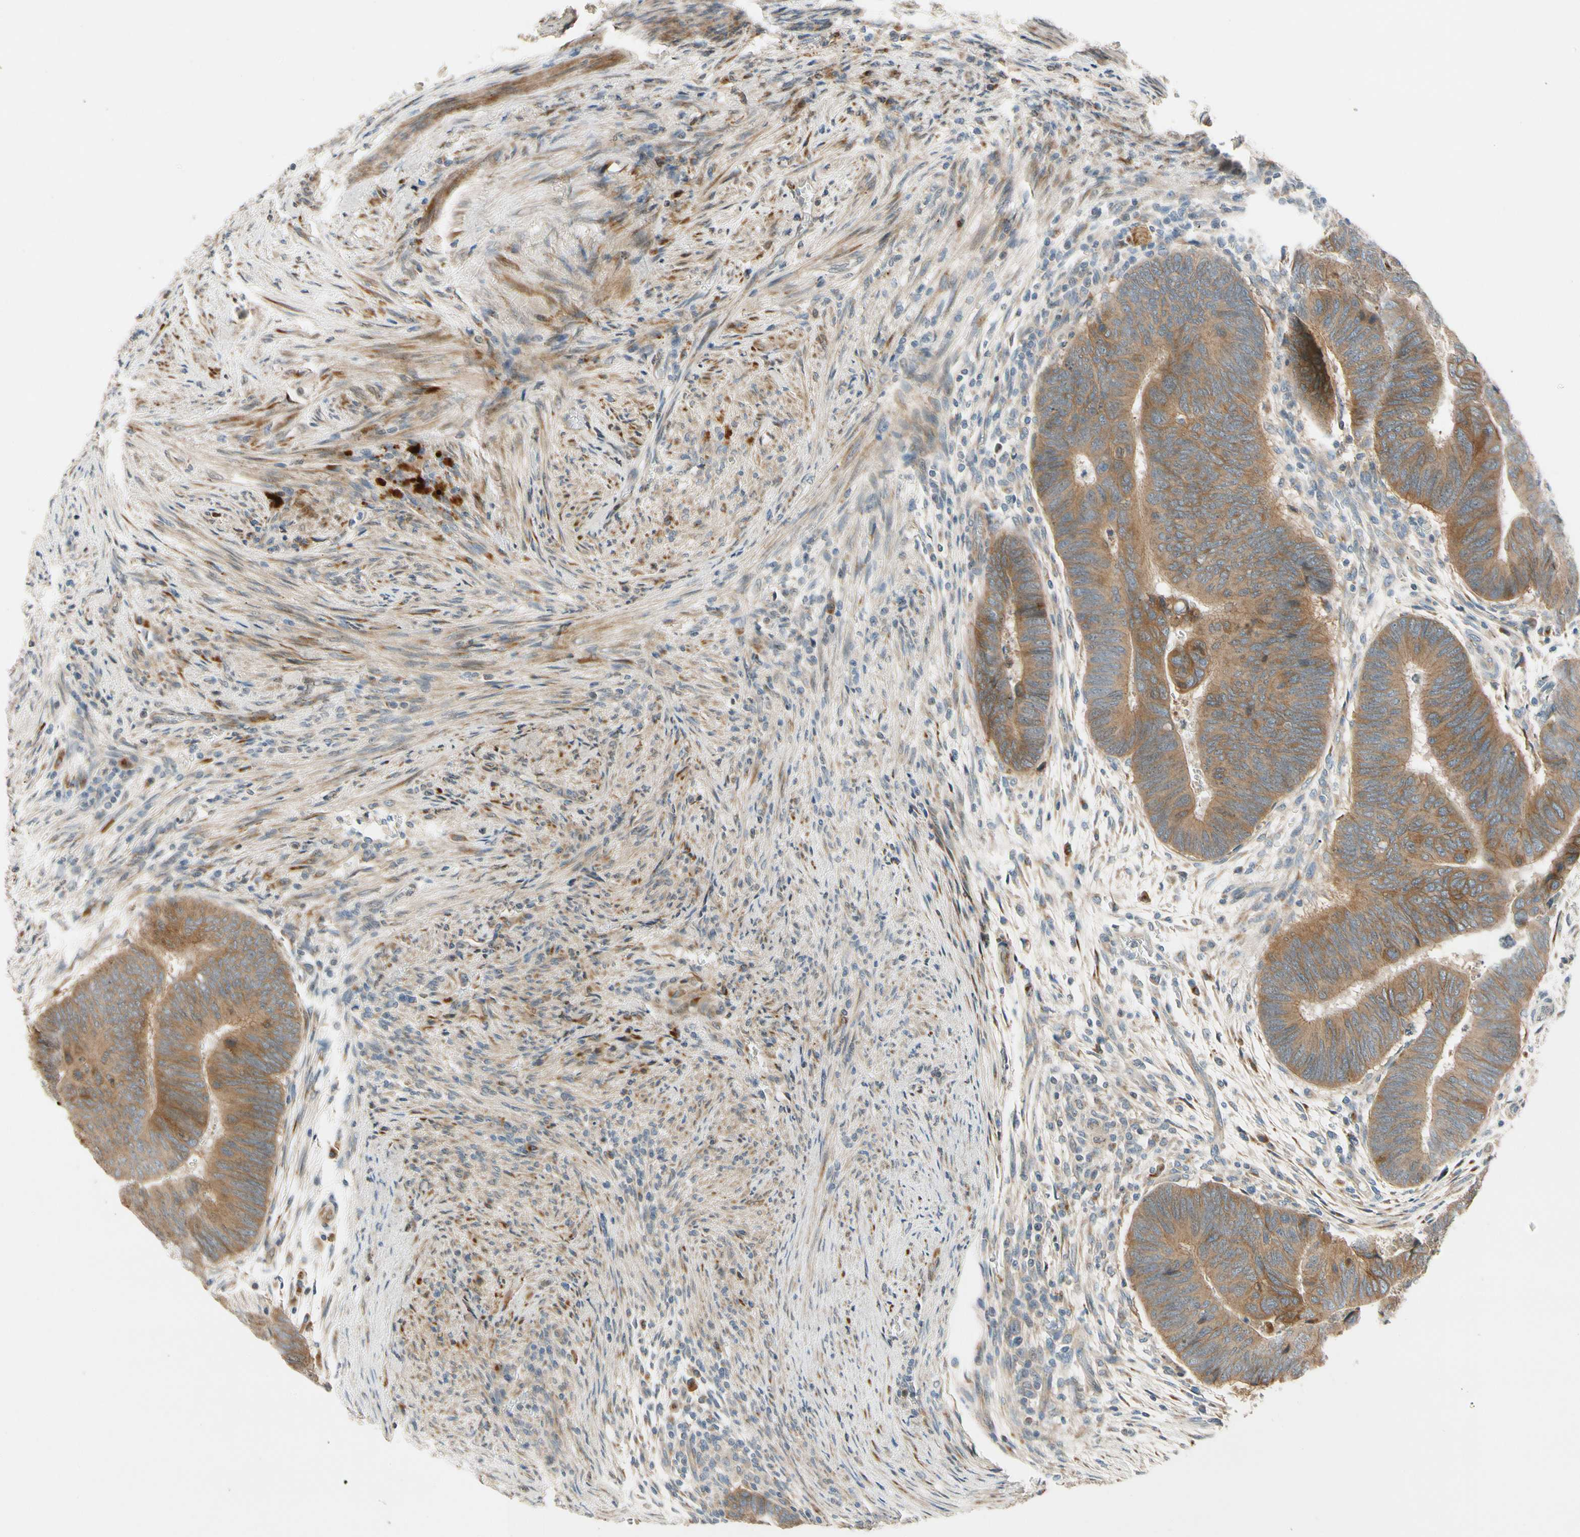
{"staining": {"intensity": "moderate", "quantity": ">75%", "location": "cytoplasmic/membranous"}, "tissue": "colorectal cancer", "cell_type": "Tumor cells", "image_type": "cancer", "snomed": [{"axis": "morphology", "description": "Normal tissue, NOS"}, {"axis": "morphology", "description": "Adenocarcinoma, NOS"}, {"axis": "topography", "description": "Rectum"}, {"axis": "topography", "description": "Peripheral nerve tissue"}], "caption": "Tumor cells demonstrate medium levels of moderate cytoplasmic/membranous staining in about >75% of cells in human colorectal cancer (adenocarcinoma). The staining is performed using DAB brown chromogen to label protein expression. The nuclei are counter-stained blue using hematoxylin.", "gene": "MST1R", "patient": {"sex": "male", "age": 92}}